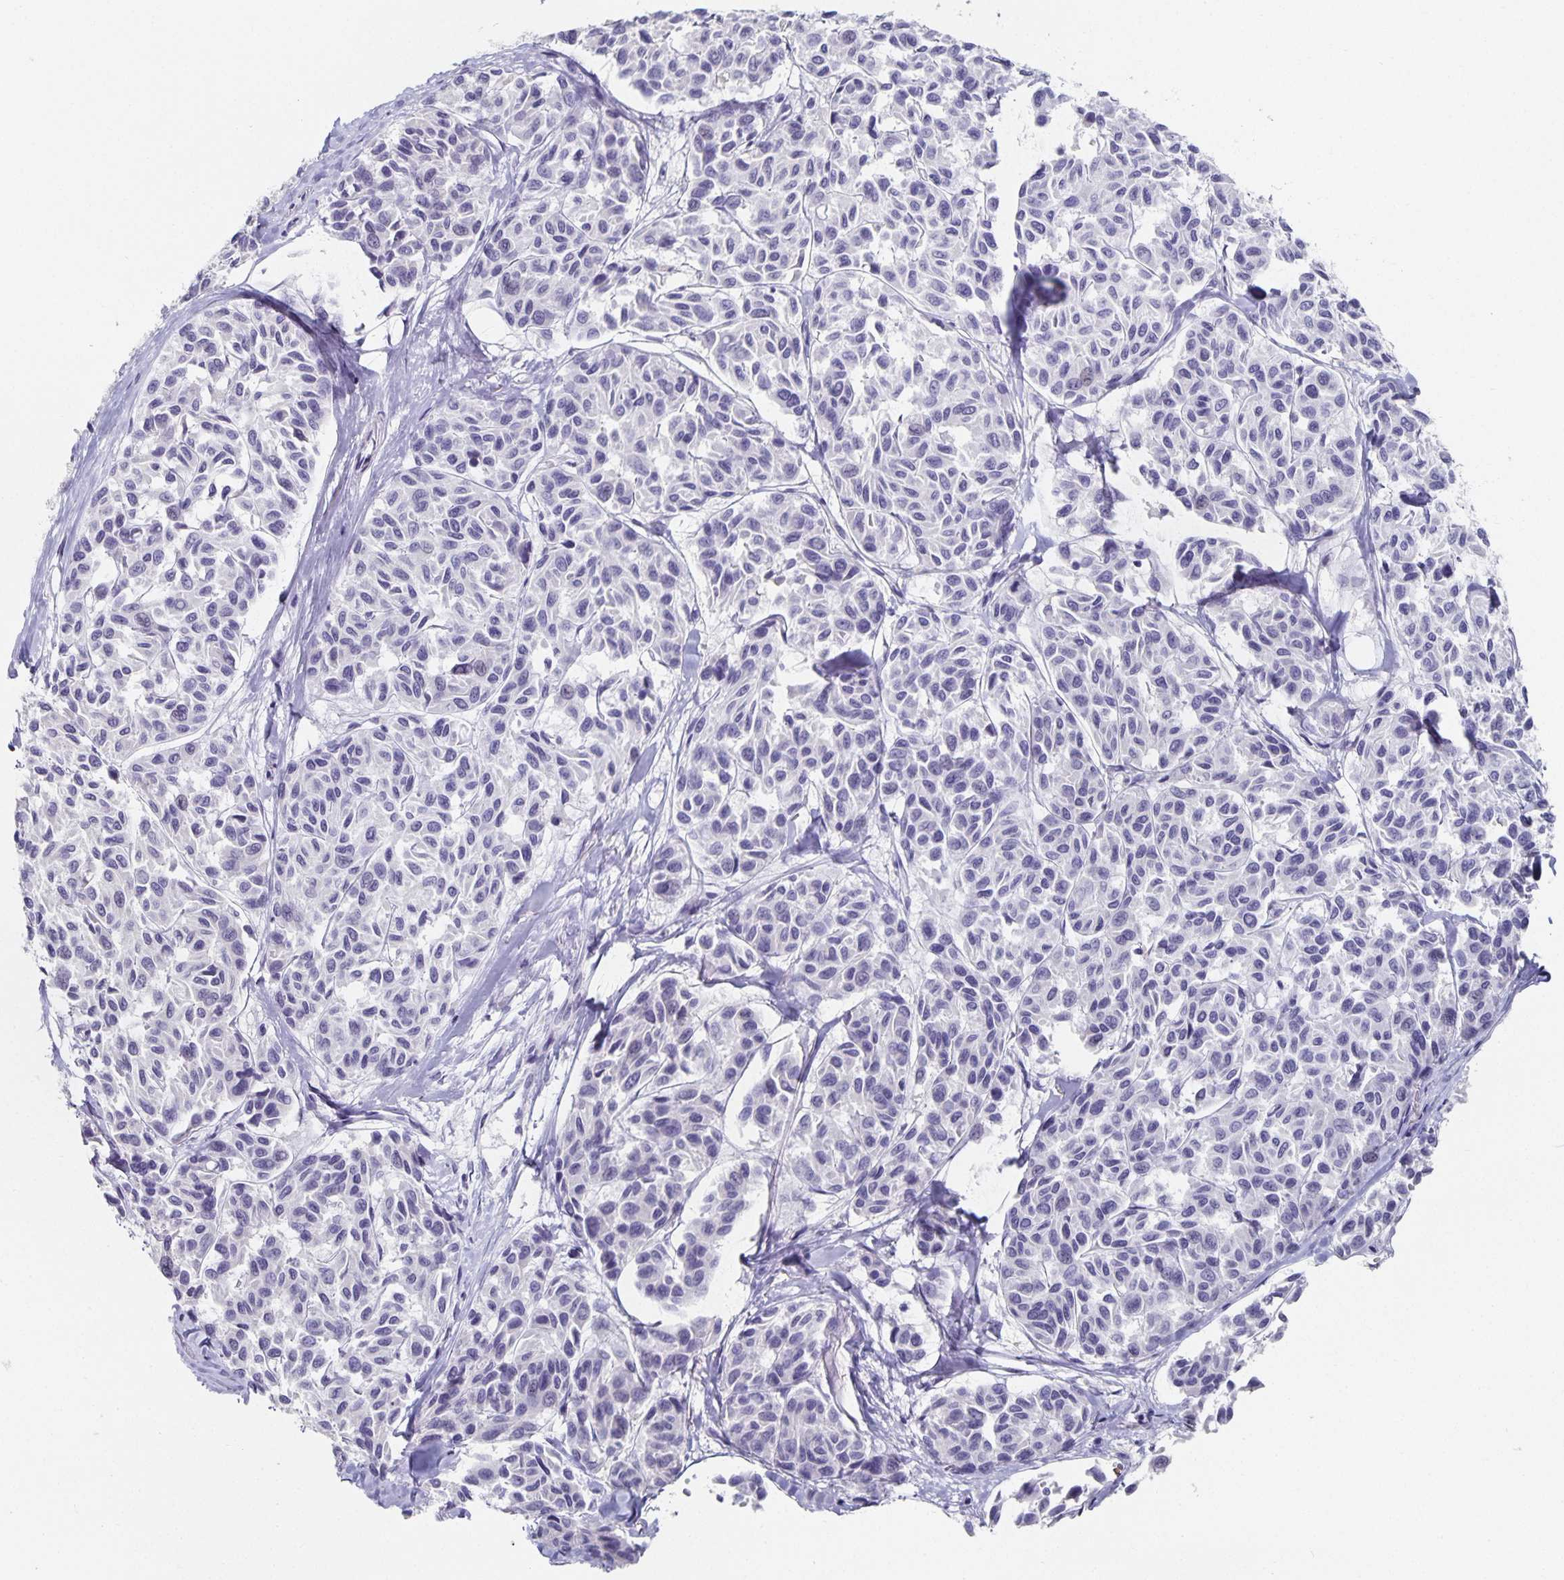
{"staining": {"intensity": "negative", "quantity": "none", "location": "none"}, "tissue": "melanoma", "cell_type": "Tumor cells", "image_type": "cancer", "snomed": [{"axis": "morphology", "description": "Malignant melanoma, NOS"}, {"axis": "topography", "description": "Skin"}], "caption": "An image of human melanoma is negative for staining in tumor cells.", "gene": "CHGA", "patient": {"sex": "female", "age": 66}}